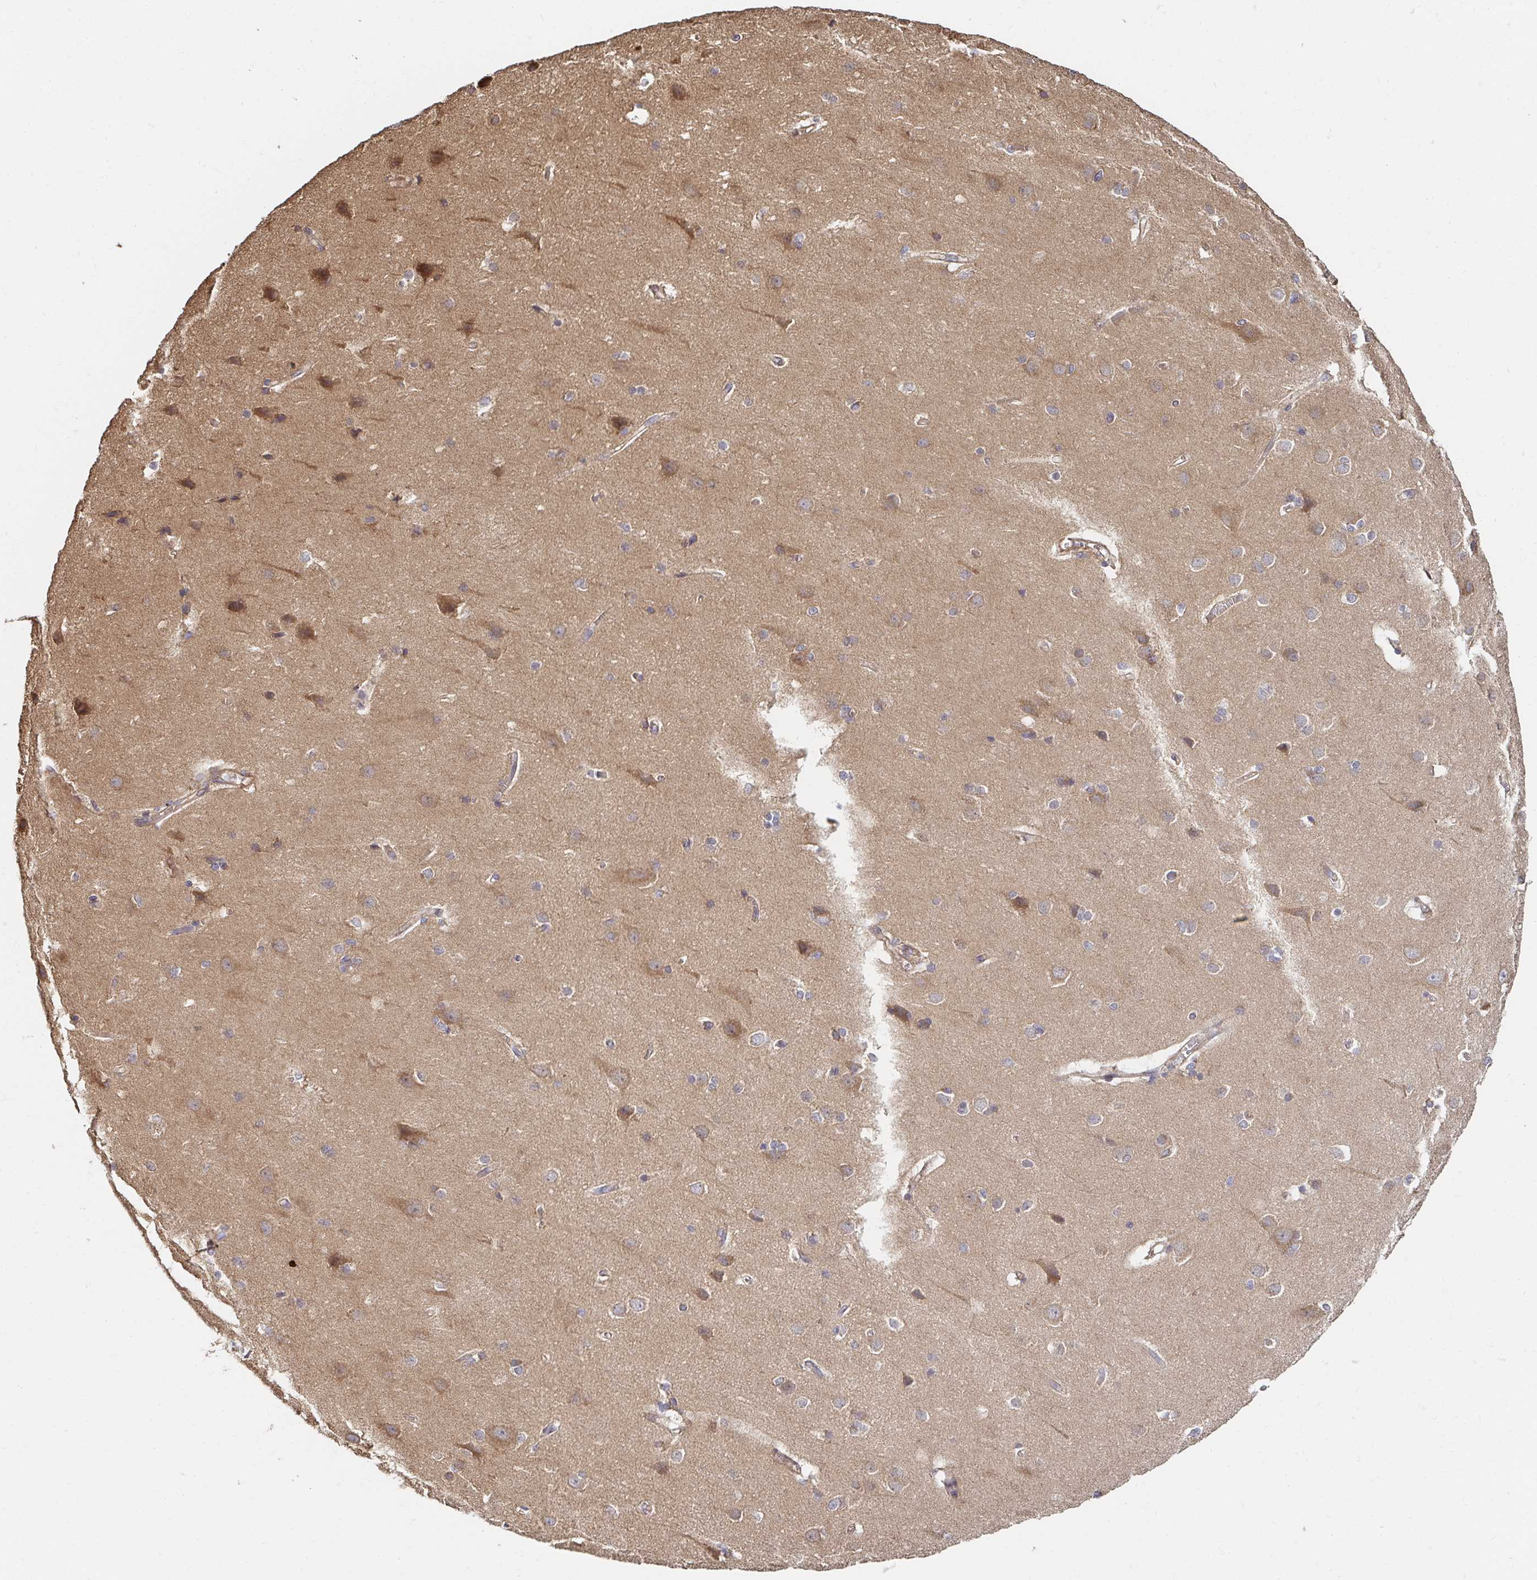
{"staining": {"intensity": "weak", "quantity": "25%-75%", "location": "cytoplasmic/membranous"}, "tissue": "cerebral cortex", "cell_type": "Endothelial cells", "image_type": "normal", "snomed": [{"axis": "morphology", "description": "Normal tissue, NOS"}, {"axis": "topography", "description": "Cerebral cortex"}], "caption": "Cerebral cortex stained with DAB IHC displays low levels of weak cytoplasmic/membranous expression in about 25%-75% of endothelial cells. The protein of interest is stained brown, and the nuclei are stained in blue (DAB IHC with brightfield microscopy, high magnification).", "gene": "APBB1", "patient": {"sex": "male", "age": 37}}